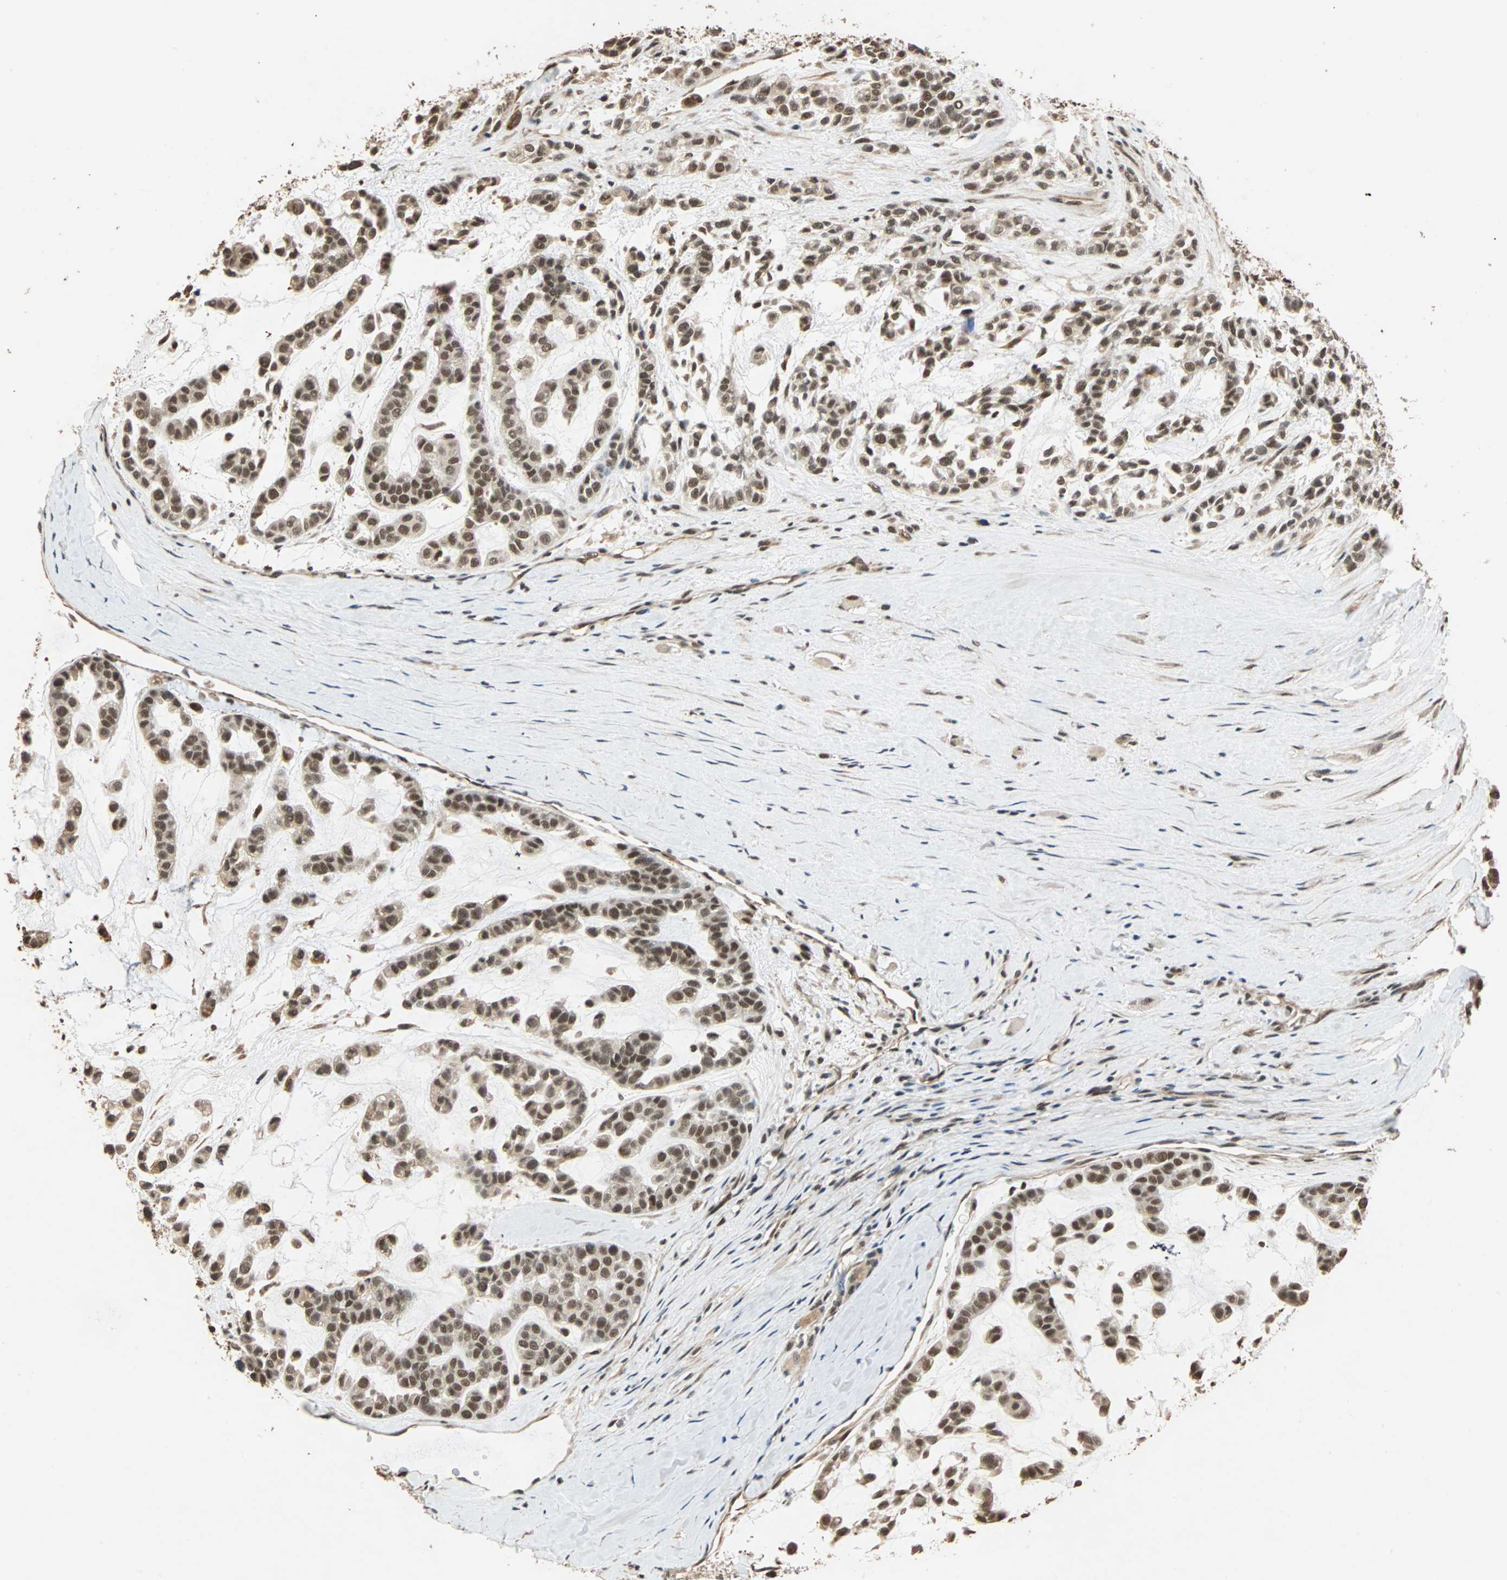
{"staining": {"intensity": "strong", "quantity": ">75%", "location": "nuclear"}, "tissue": "head and neck cancer", "cell_type": "Tumor cells", "image_type": "cancer", "snomed": [{"axis": "morphology", "description": "Adenocarcinoma, NOS"}, {"axis": "morphology", "description": "Adenoma, NOS"}, {"axis": "topography", "description": "Head-Neck"}], "caption": "There is high levels of strong nuclear staining in tumor cells of head and neck adenoma, as demonstrated by immunohistochemical staining (brown color).", "gene": "CDC5L", "patient": {"sex": "female", "age": 55}}